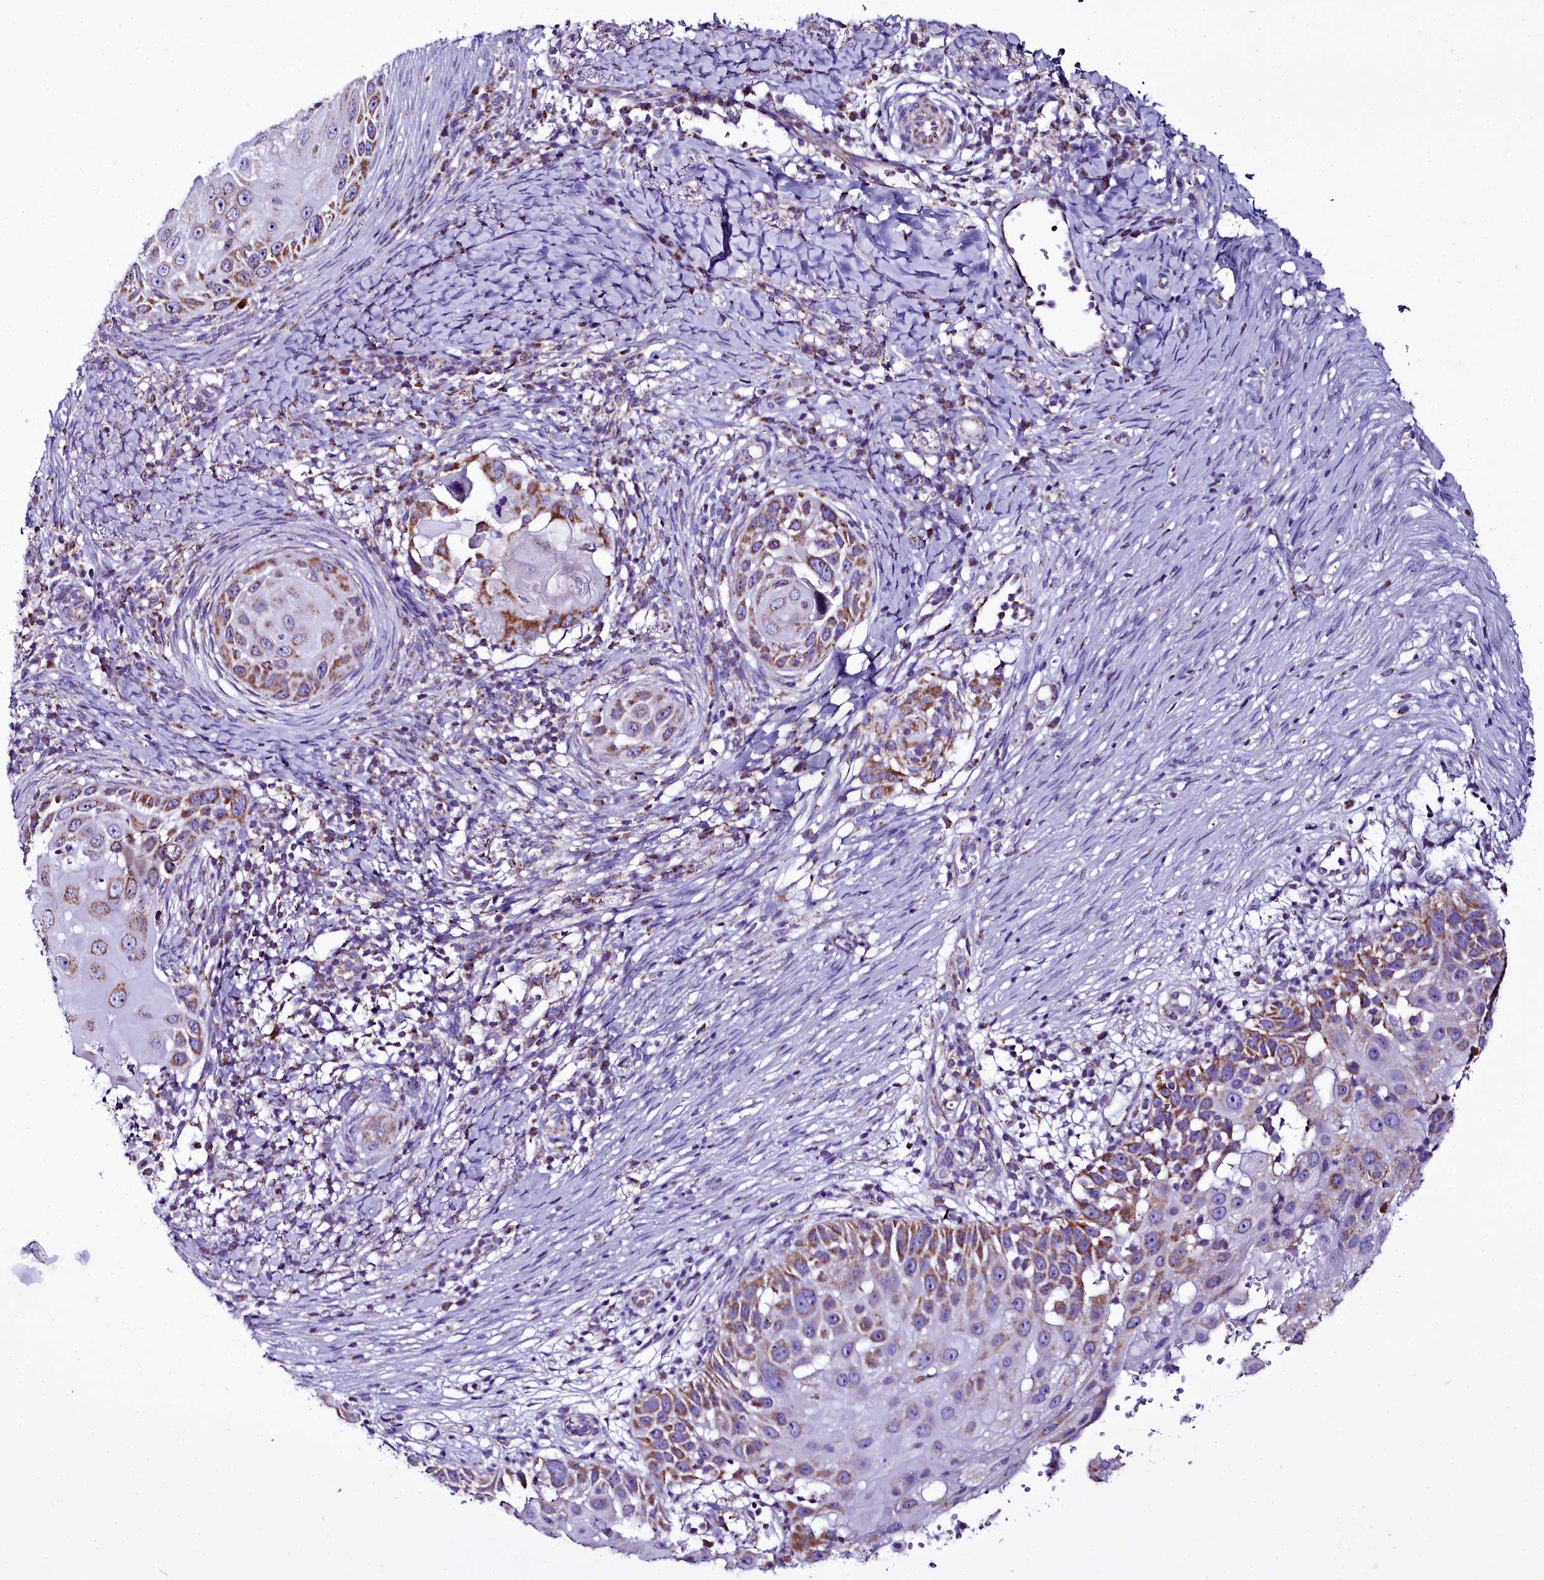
{"staining": {"intensity": "moderate", "quantity": ">75%", "location": "cytoplasmic/membranous"}, "tissue": "skin cancer", "cell_type": "Tumor cells", "image_type": "cancer", "snomed": [{"axis": "morphology", "description": "Squamous cell carcinoma, NOS"}, {"axis": "topography", "description": "Skin"}], "caption": "About >75% of tumor cells in skin squamous cell carcinoma show moderate cytoplasmic/membranous protein positivity as visualized by brown immunohistochemical staining.", "gene": "WDFY3", "patient": {"sex": "female", "age": 44}}